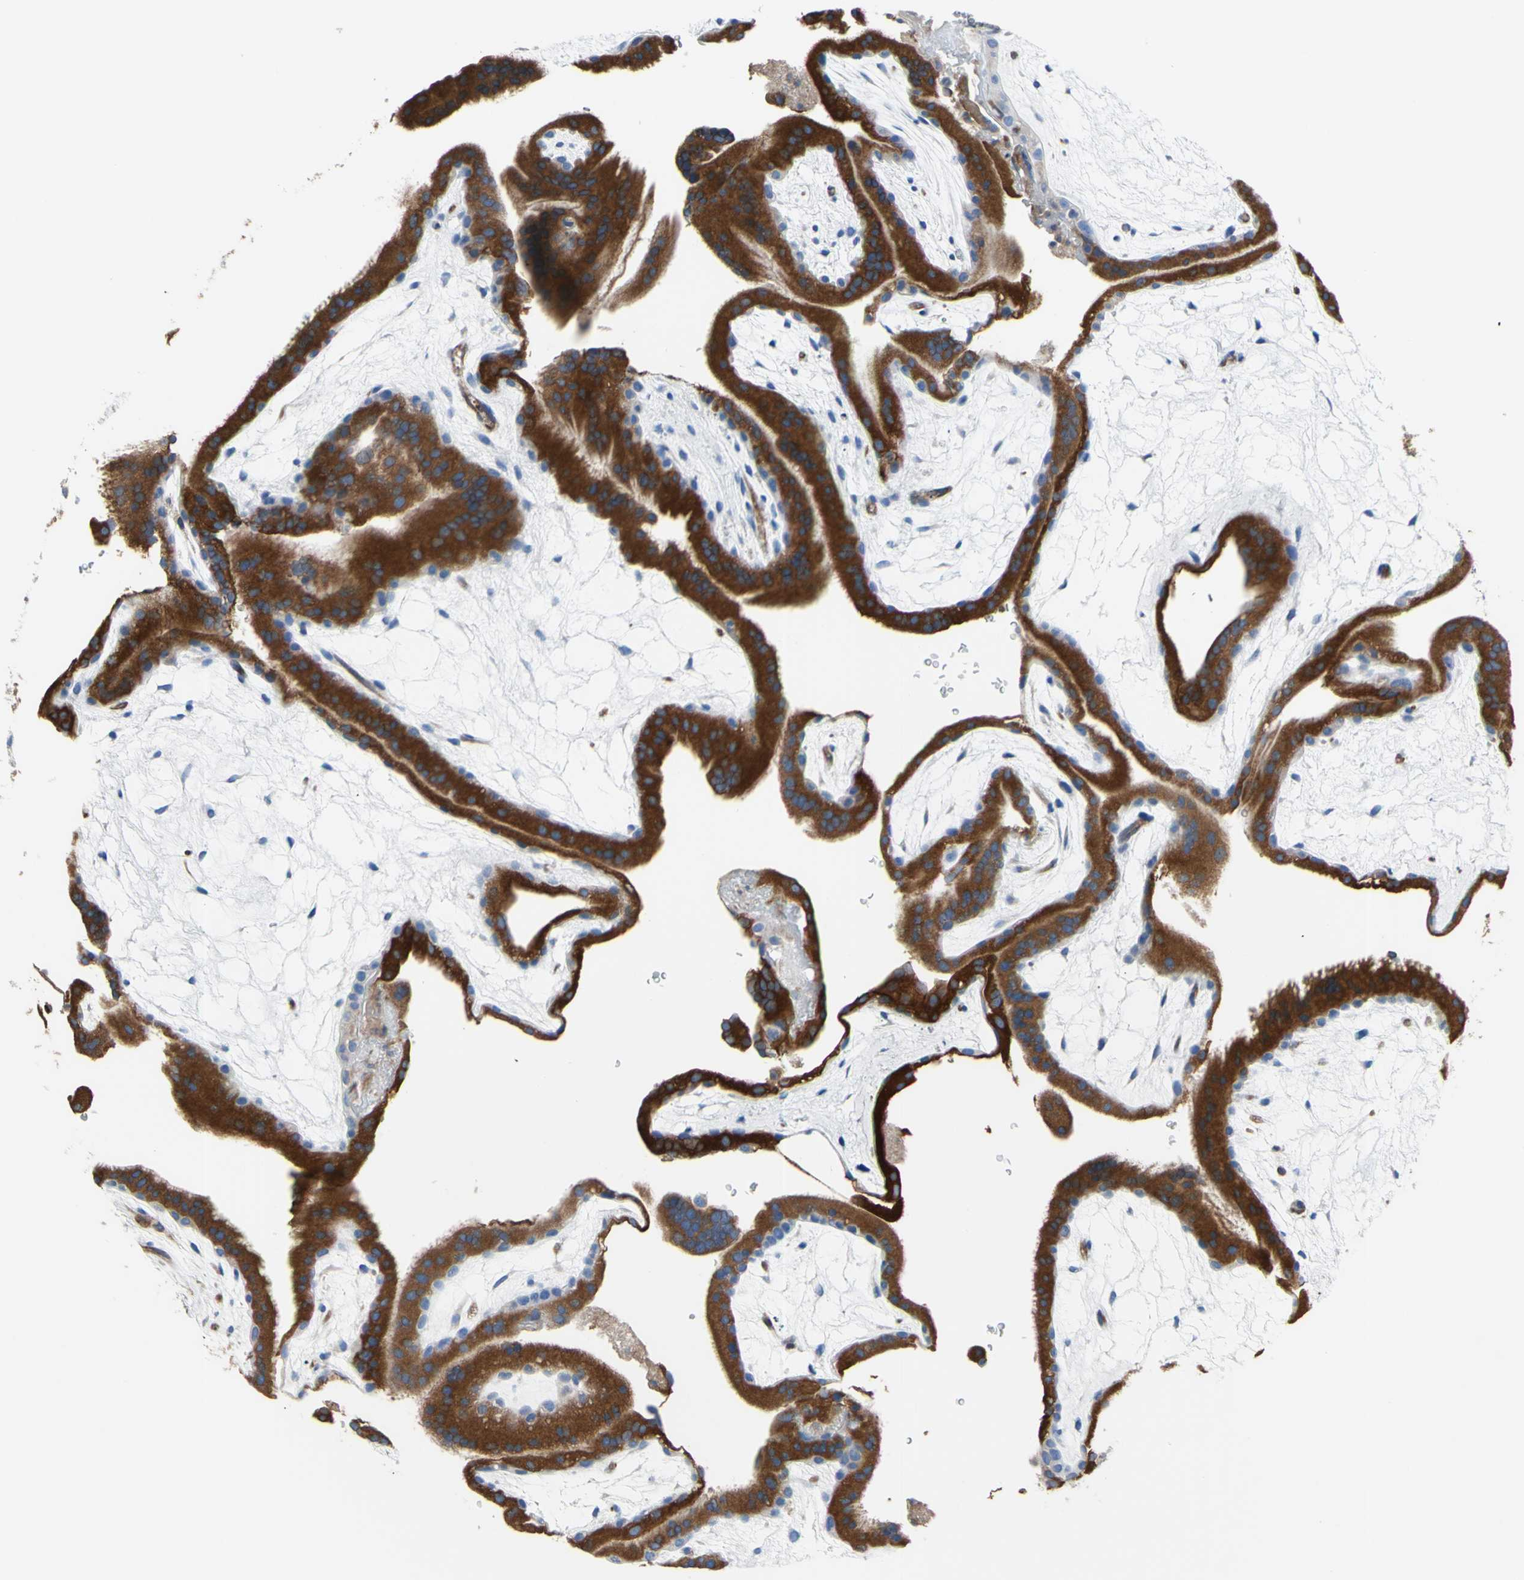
{"staining": {"intensity": "strong", "quantity": ">75%", "location": "cytoplasmic/membranous"}, "tissue": "placenta", "cell_type": "Trophoblastic cells", "image_type": "normal", "snomed": [{"axis": "morphology", "description": "Normal tissue, NOS"}, {"axis": "topography", "description": "Placenta"}], "caption": "Trophoblastic cells exhibit high levels of strong cytoplasmic/membranous staining in approximately >75% of cells in benign placenta.", "gene": "MGST2", "patient": {"sex": "female", "age": 19}}